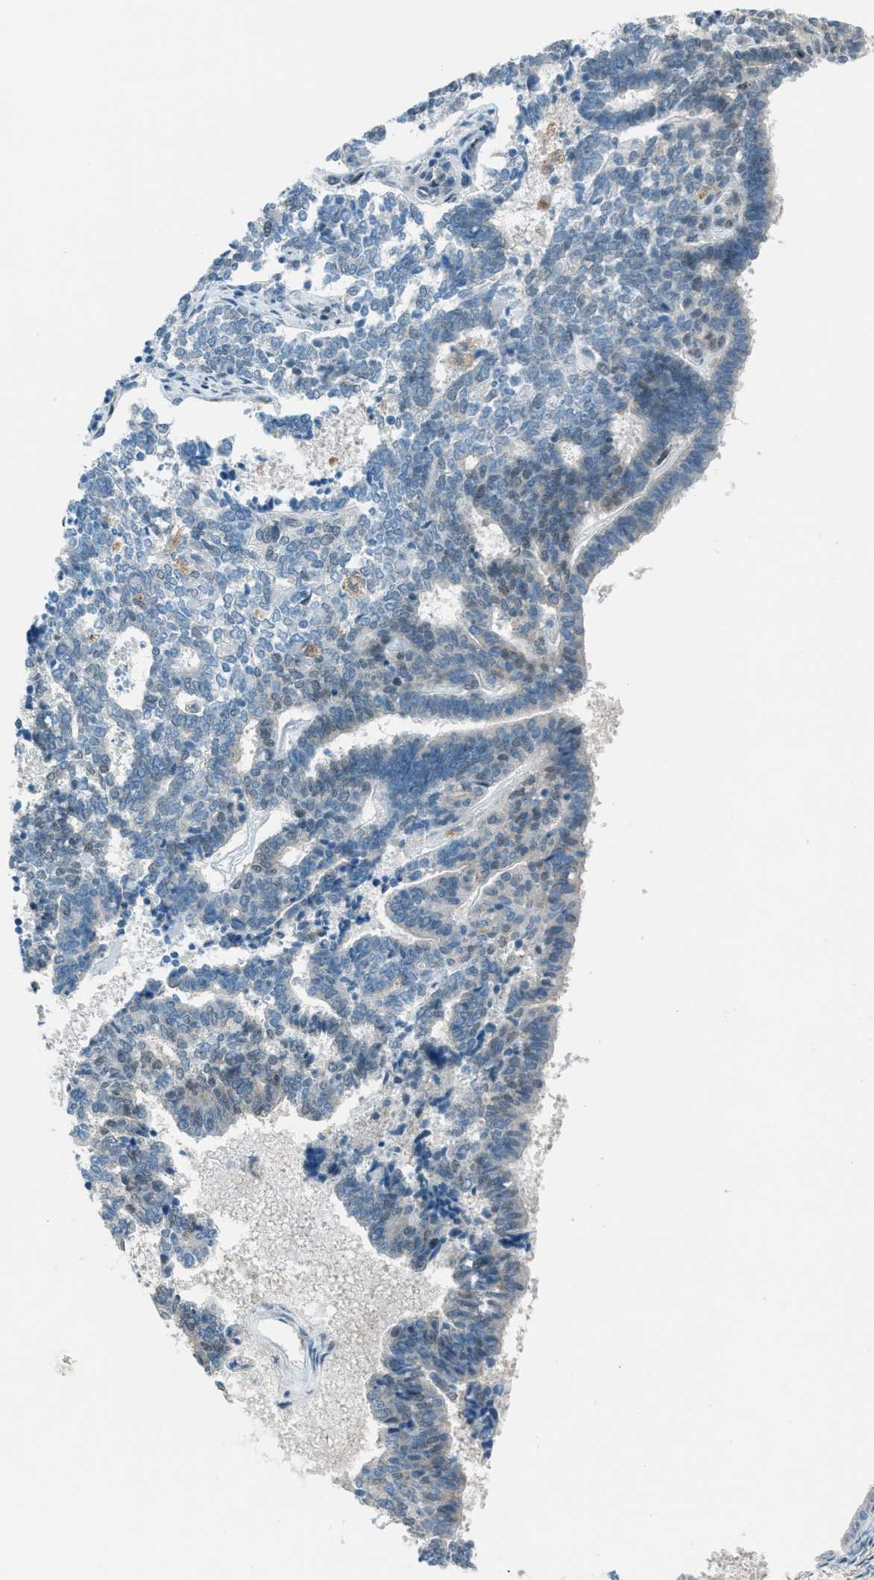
{"staining": {"intensity": "weak", "quantity": "<25%", "location": "cytoplasmic/membranous"}, "tissue": "endometrial cancer", "cell_type": "Tumor cells", "image_type": "cancer", "snomed": [{"axis": "morphology", "description": "Adenocarcinoma, NOS"}, {"axis": "topography", "description": "Endometrium"}], "caption": "Tumor cells are negative for protein expression in human endometrial adenocarcinoma. The staining is performed using DAB brown chromogen with nuclei counter-stained in using hematoxylin.", "gene": "TCF3", "patient": {"sex": "female", "age": 70}}